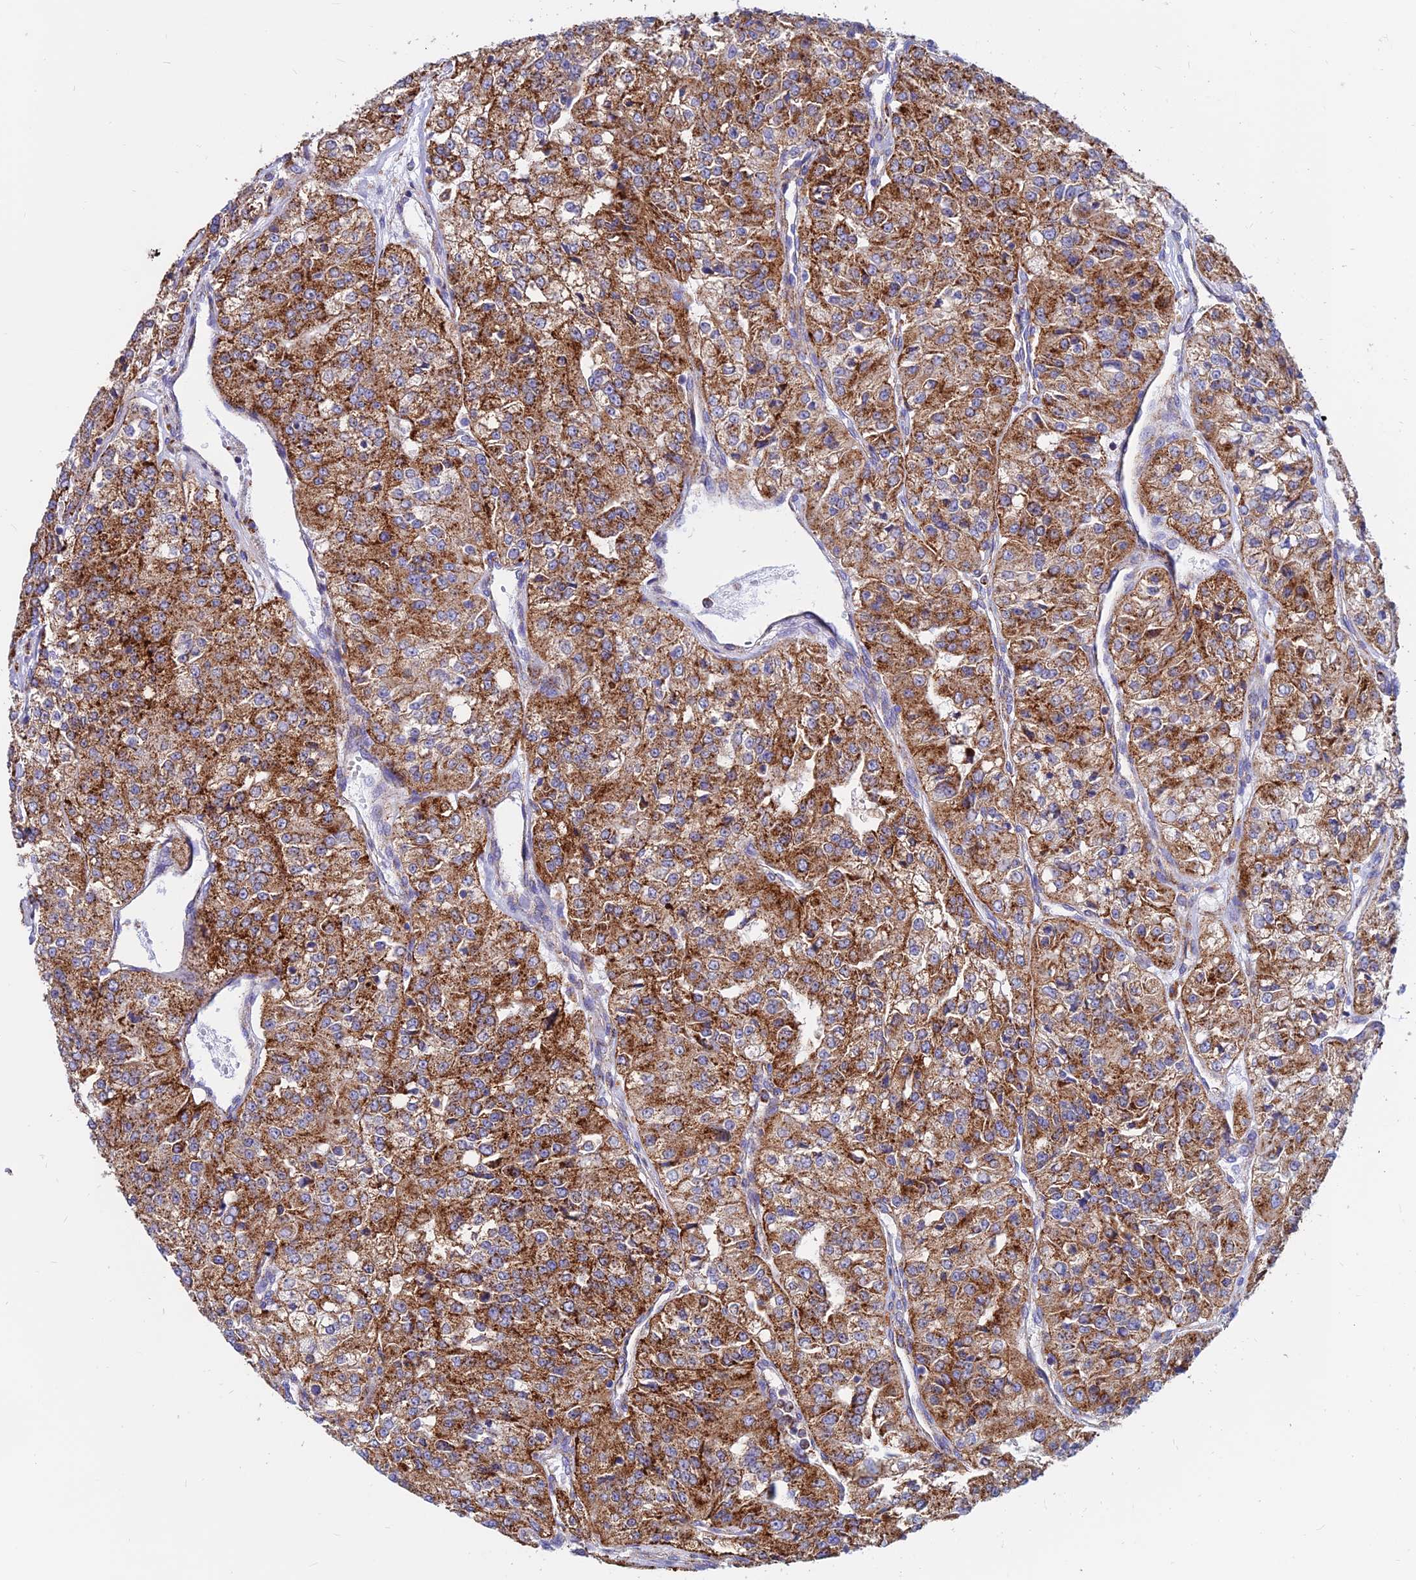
{"staining": {"intensity": "strong", "quantity": ">75%", "location": "cytoplasmic/membranous"}, "tissue": "renal cancer", "cell_type": "Tumor cells", "image_type": "cancer", "snomed": [{"axis": "morphology", "description": "Adenocarcinoma, NOS"}, {"axis": "topography", "description": "Kidney"}], "caption": "Protein expression analysis of renal cancer (adenocarcinoma) reveals strong cytoplasmic/membranous staining in approximately >75% of tumor cells.", "gene": "SPNS1", "patient": {"sex": "female", "age": 63}}